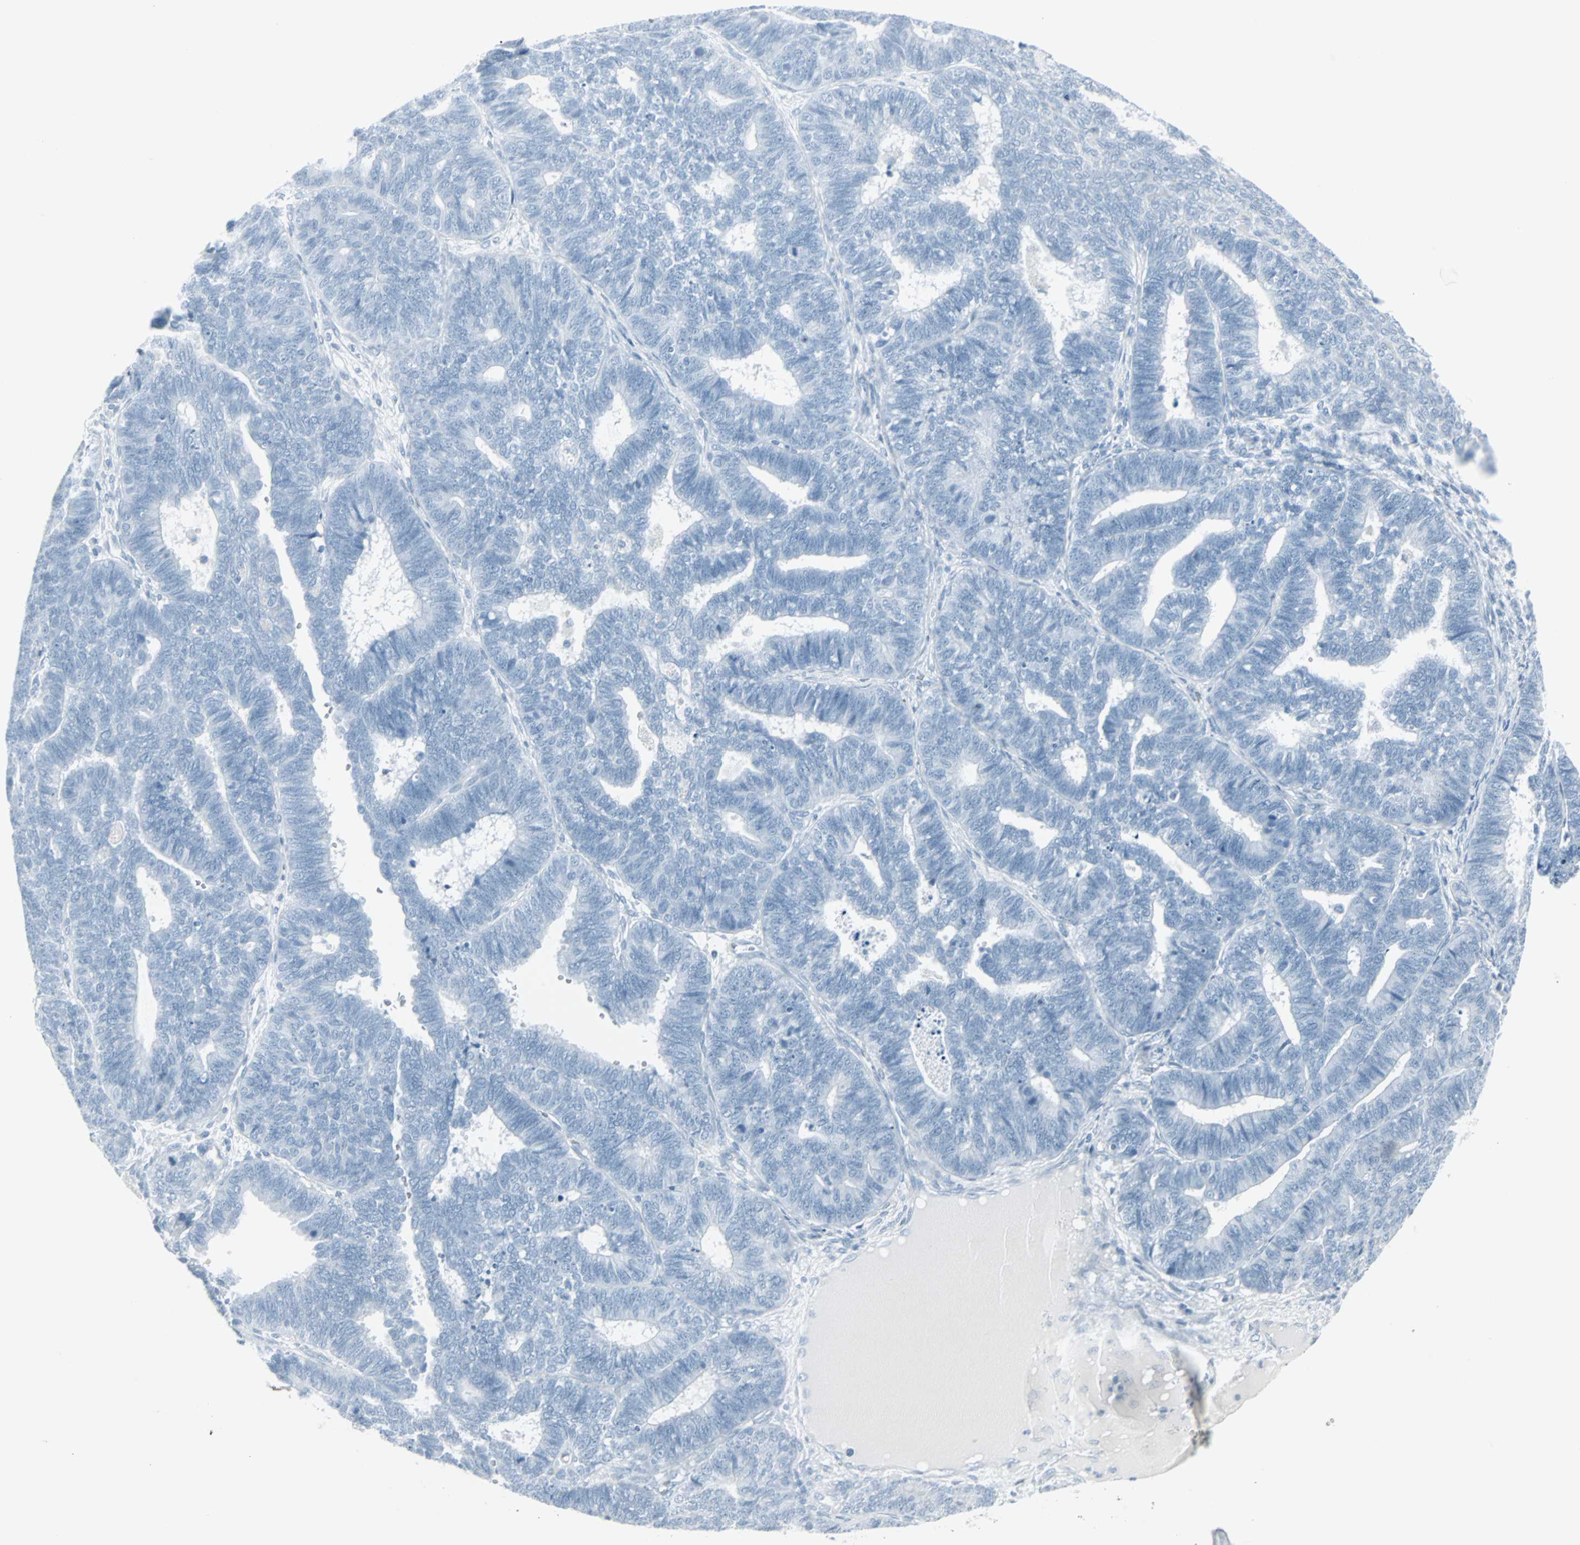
{"staining": {"intensity": "negative", "quantity": "none", "location": "none"}, "tissue": "endometrial cancer", "cell_type": "Tumor cells", "image_type": "cancer", "snomed": [{"axis": "morphology", "description": "Adenocarcinoma, NOS"}, {"axis": "topography", "description": "Endometrium"}], "caption": "Immunohistochemistry (IHC) image of neoplastic tissue: human endometrial adenocarcinoma stained with DAB reveals no significant protein positivity in tumor cells.", "gene": "LANCL3", "patient": {"sex": "female", "age": 70}}